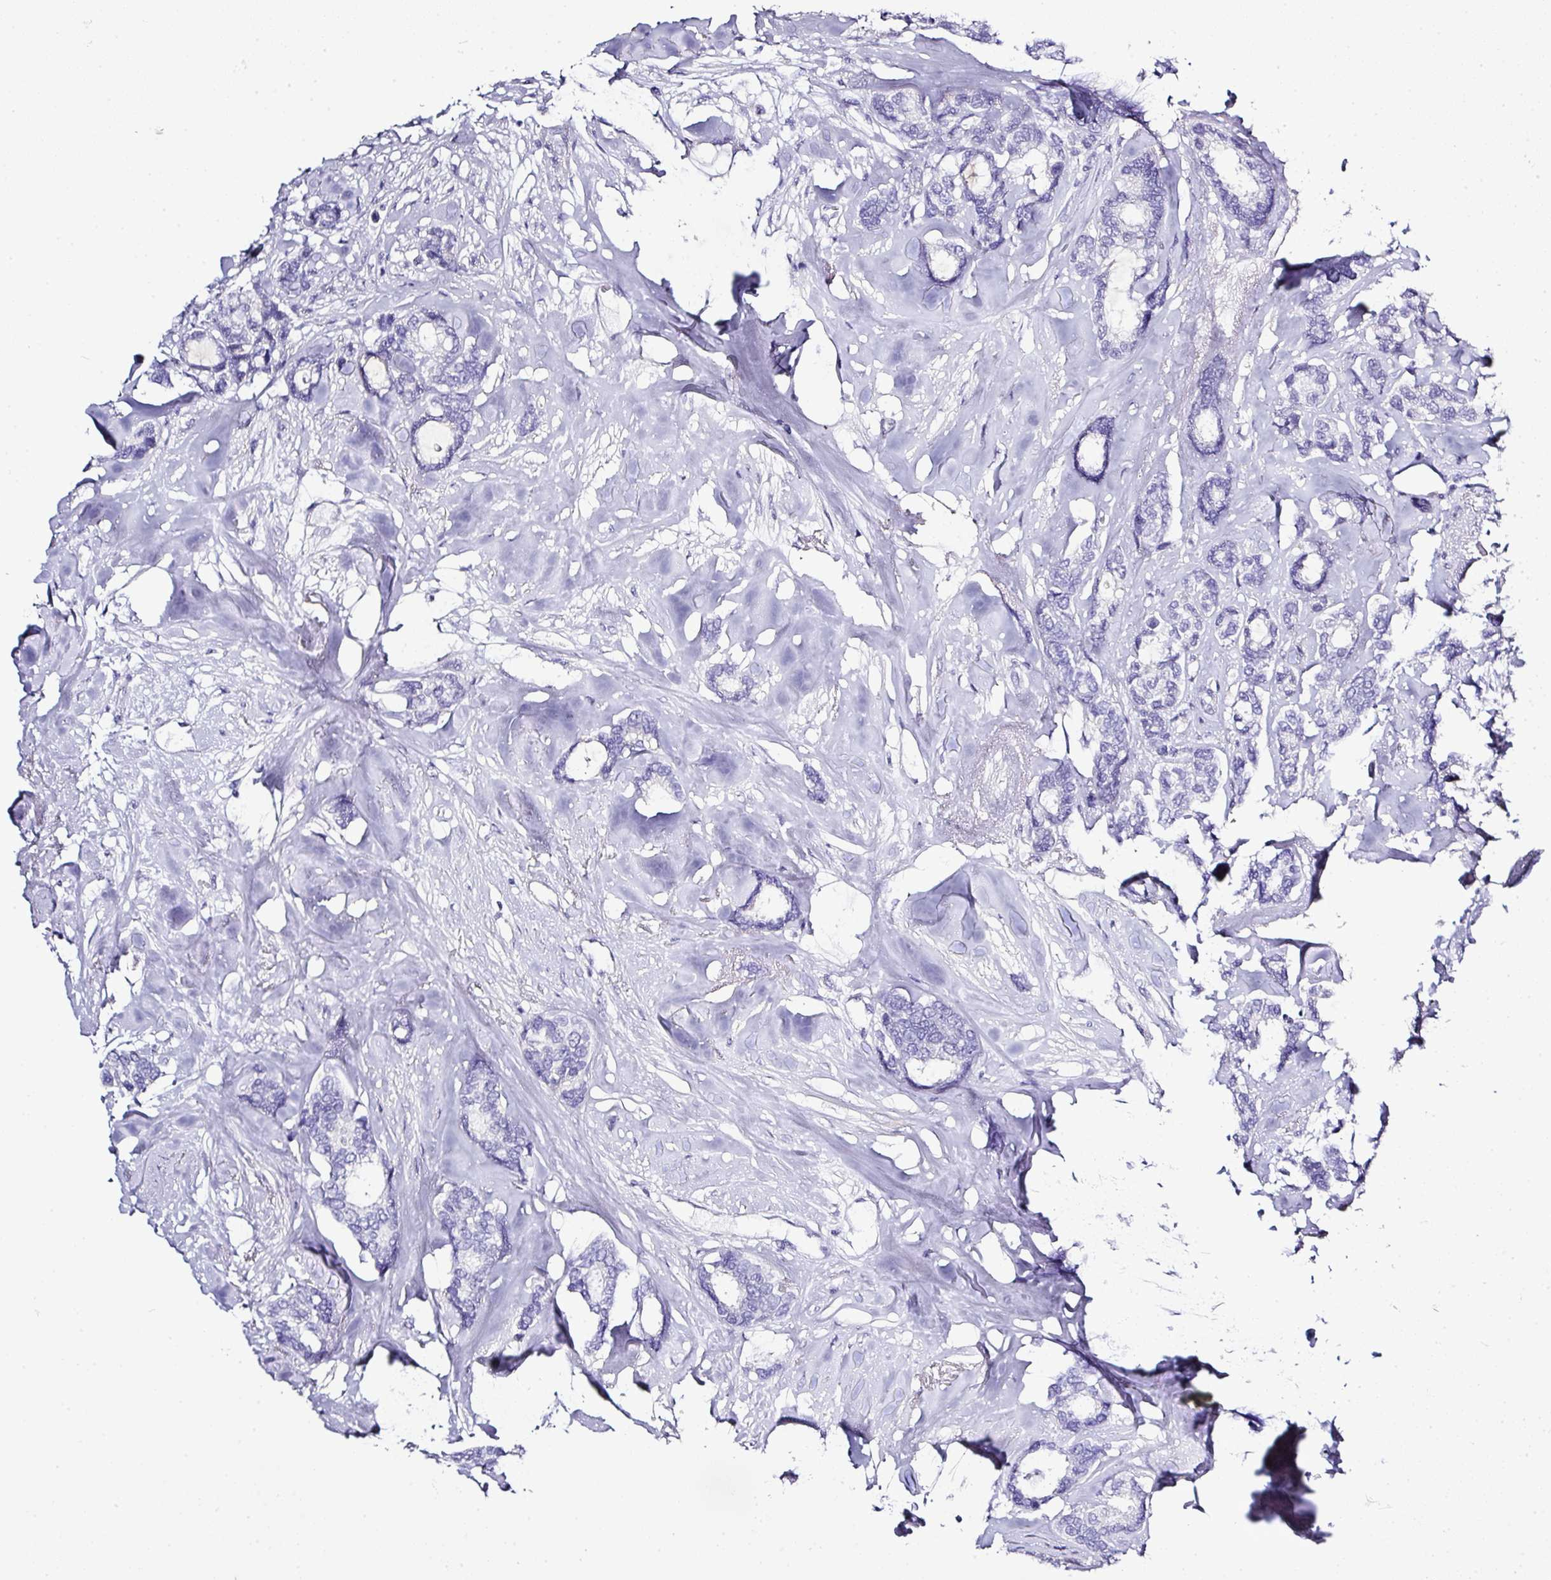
{"staining": {"intensity": "negative", "quantity": "none", "location": "none"}, "tissue": "breast cancer", "cell_type": "Tumor cells", "image_type": "cancer", "snomed": [{"axis": "morphology", "description": "Duct carcinoma"}, {"axis": "topography", "description": "Breast"}], "caption": "IHC of human invasive ductal carcinoma (breast) shows no staining in tumor cells. (Stains: DAB immunohistochemistry with hematoxylin counter stain, Microscopy: brightfield microscopy at high magnification).", "gene": "BCL11A", "patient": {"sex": "female", "age": 87}}